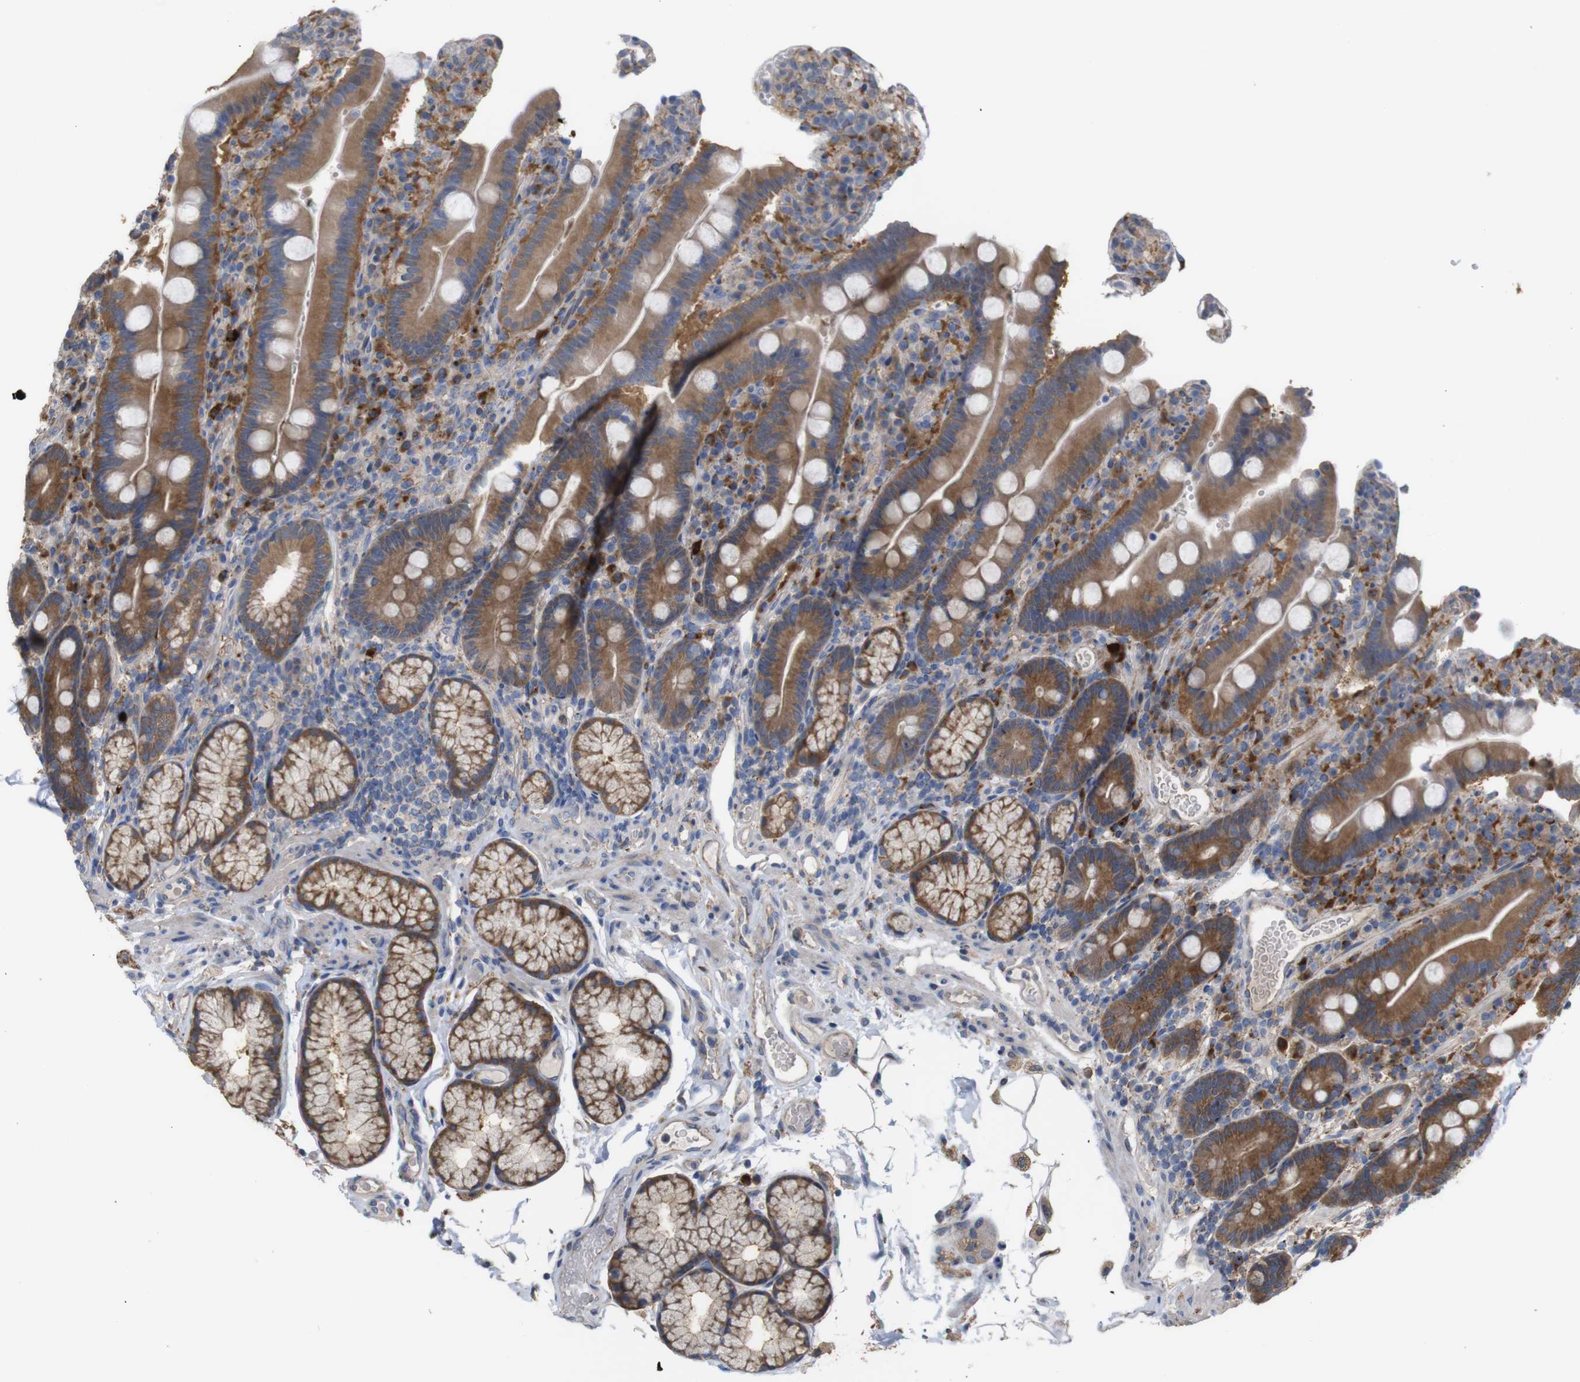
{"staining": {"intensity": "moderate", "quantity": ">75%", "location": "cytoplasmic/membranous"}, "tissue": "duodenum", "cell_type": "Glandular cells", "image_type": "normal", "snomed": [{"axis": "morphology", "description": "Normal tissue, NOS"}, {"axis": "topography", "description": "Small intestine, NOS"}], "caption": "This image demonstrates IHC staining of normal human duodenum, with medium moderate cytoplasmic/membranous staining in approximately >75% of glandular cells.", "gene": "PTPRR", "patient": {"sex": "female", "age": 71}}